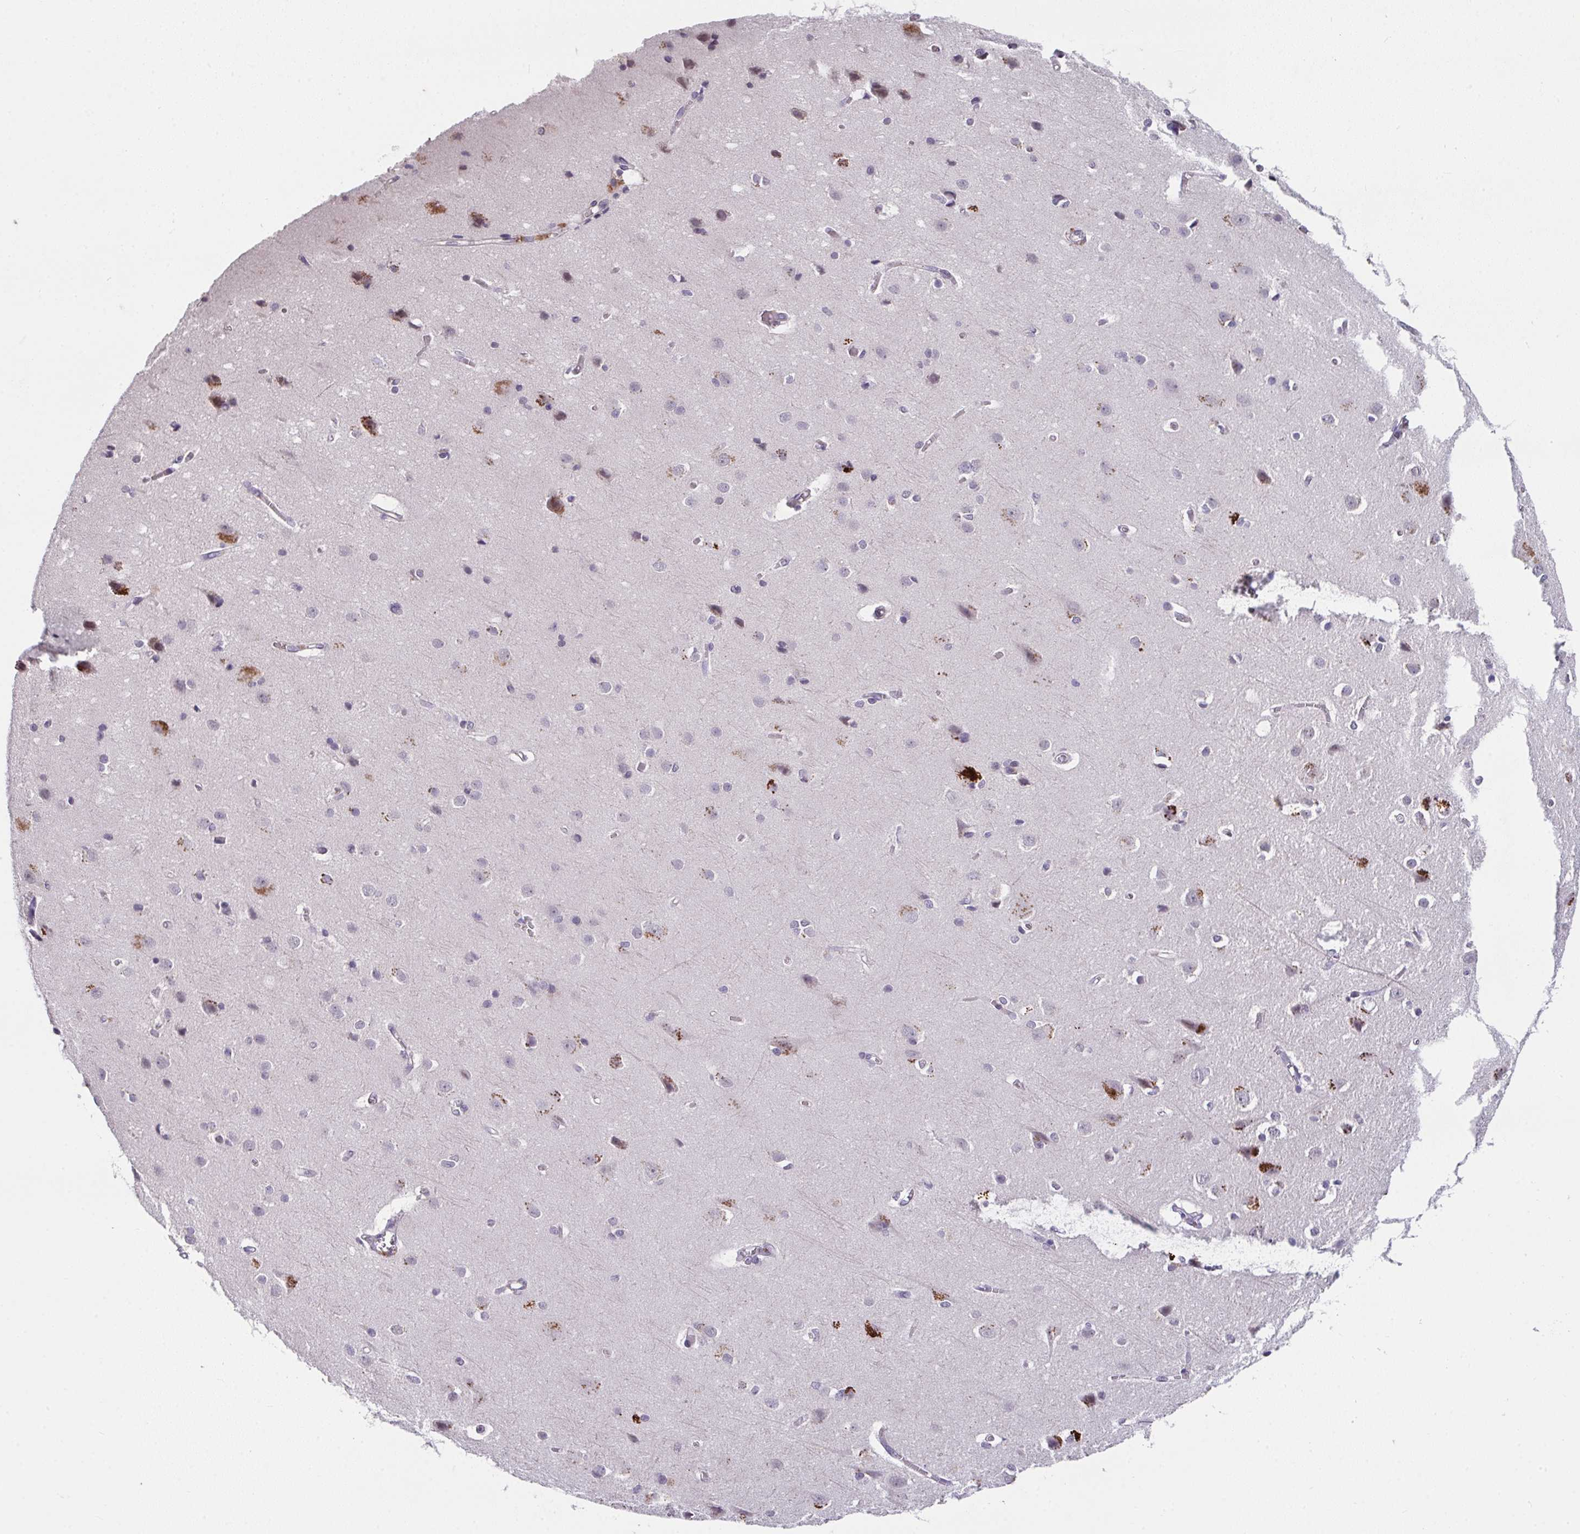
{"staining": {"intensity": "negative", "quantity": "none", "location": "none"}, "tissue": "cerebral cortex", "cell_type": "Endothelial cells", "image_type": "normal", "snomed": [{"axis": "morphology", "description": "Normal tissue, NOS"}, {"axis": "topography", "description": "Cerebral cortex"}], "caption": "DAB (3,3'-diaminobenzidine) immunohistochemical staining of unremarkable cerebral cortex shows no significant expression in endothelial cells.", "gene": "GLTPD2", "patient": {"sex": "male", "age": 37}}